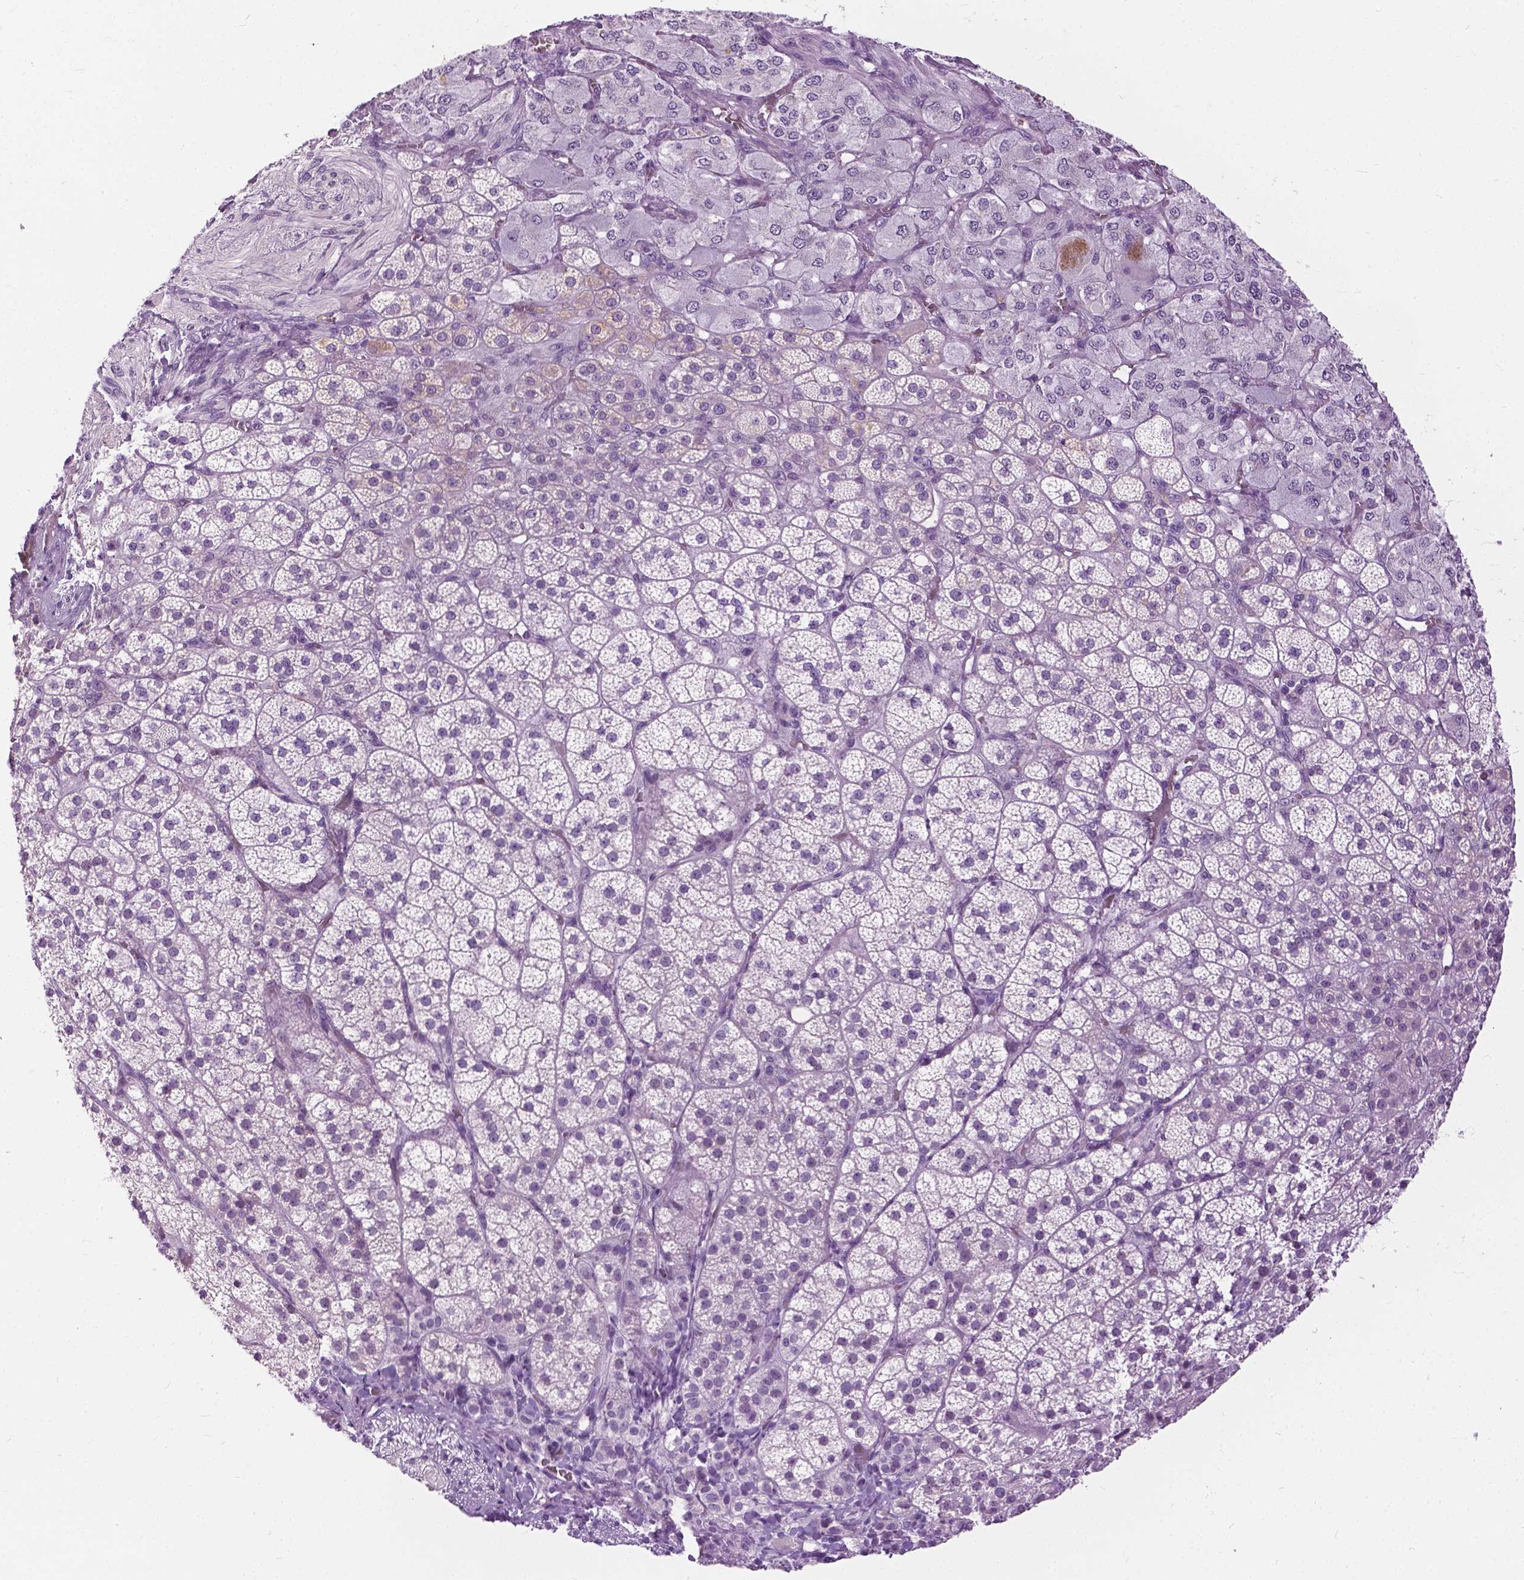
{"staining": {"intensity": "negative", "quantity": "none", "location": "none"}, "tissue": "adrenal gland", "cell_type": "Glandular cells", "image_type": "normal", "snomed": [{"axis": "morphology", "description": "Normal tissue, NOS"}, {"axis": "topography", "description": "Adrenal gland"}], "caption": "IHC histopathology image of normal adrenal gland stained for a protein (brown), which exhibits no positivity in glandular cells.", "gene": "GPR37L1", "patient": {"sex": "female", "age": 60}}